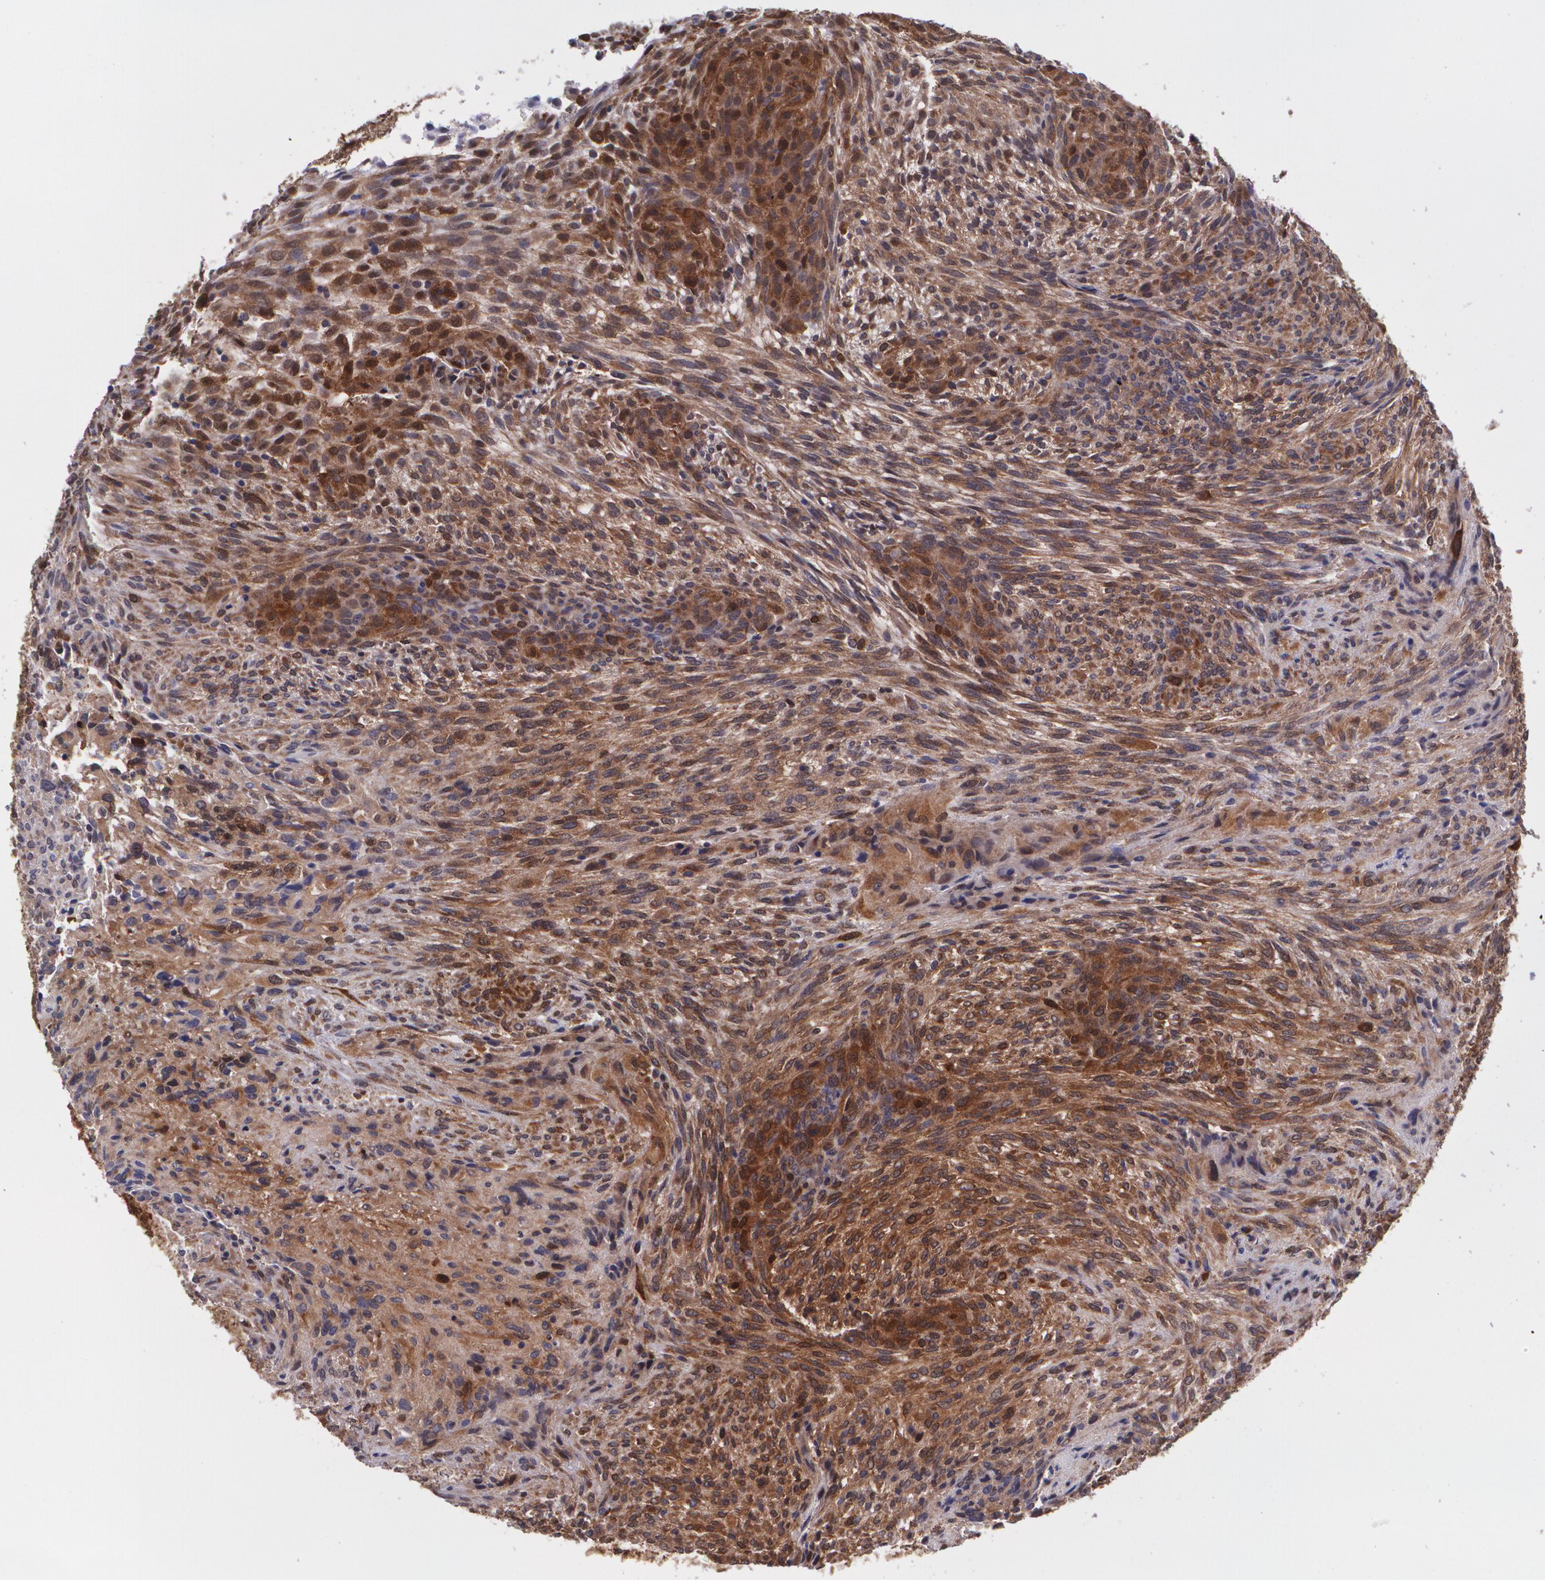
{"staining": {"intensity": "strong", "quantity": ">75%", "location": "cytoplasmic/membranous"}, "tissue": "glioma", "cell_type": "Tumor cells", "image_type": "cancer", "snomed": [{"axis": "morphology", "description": "Glioma, malignant, High grade"}, {"axis": "topography", "description": "Cerebral cortex"}], "caption": "Glioma was stained to show a protein in brown. There is high levels of strong cytoplasmic/membranous positivity in about >75% of tumor cells.", "gene": "HSPH1", "patient": {"sex": "female", "age": 55}}